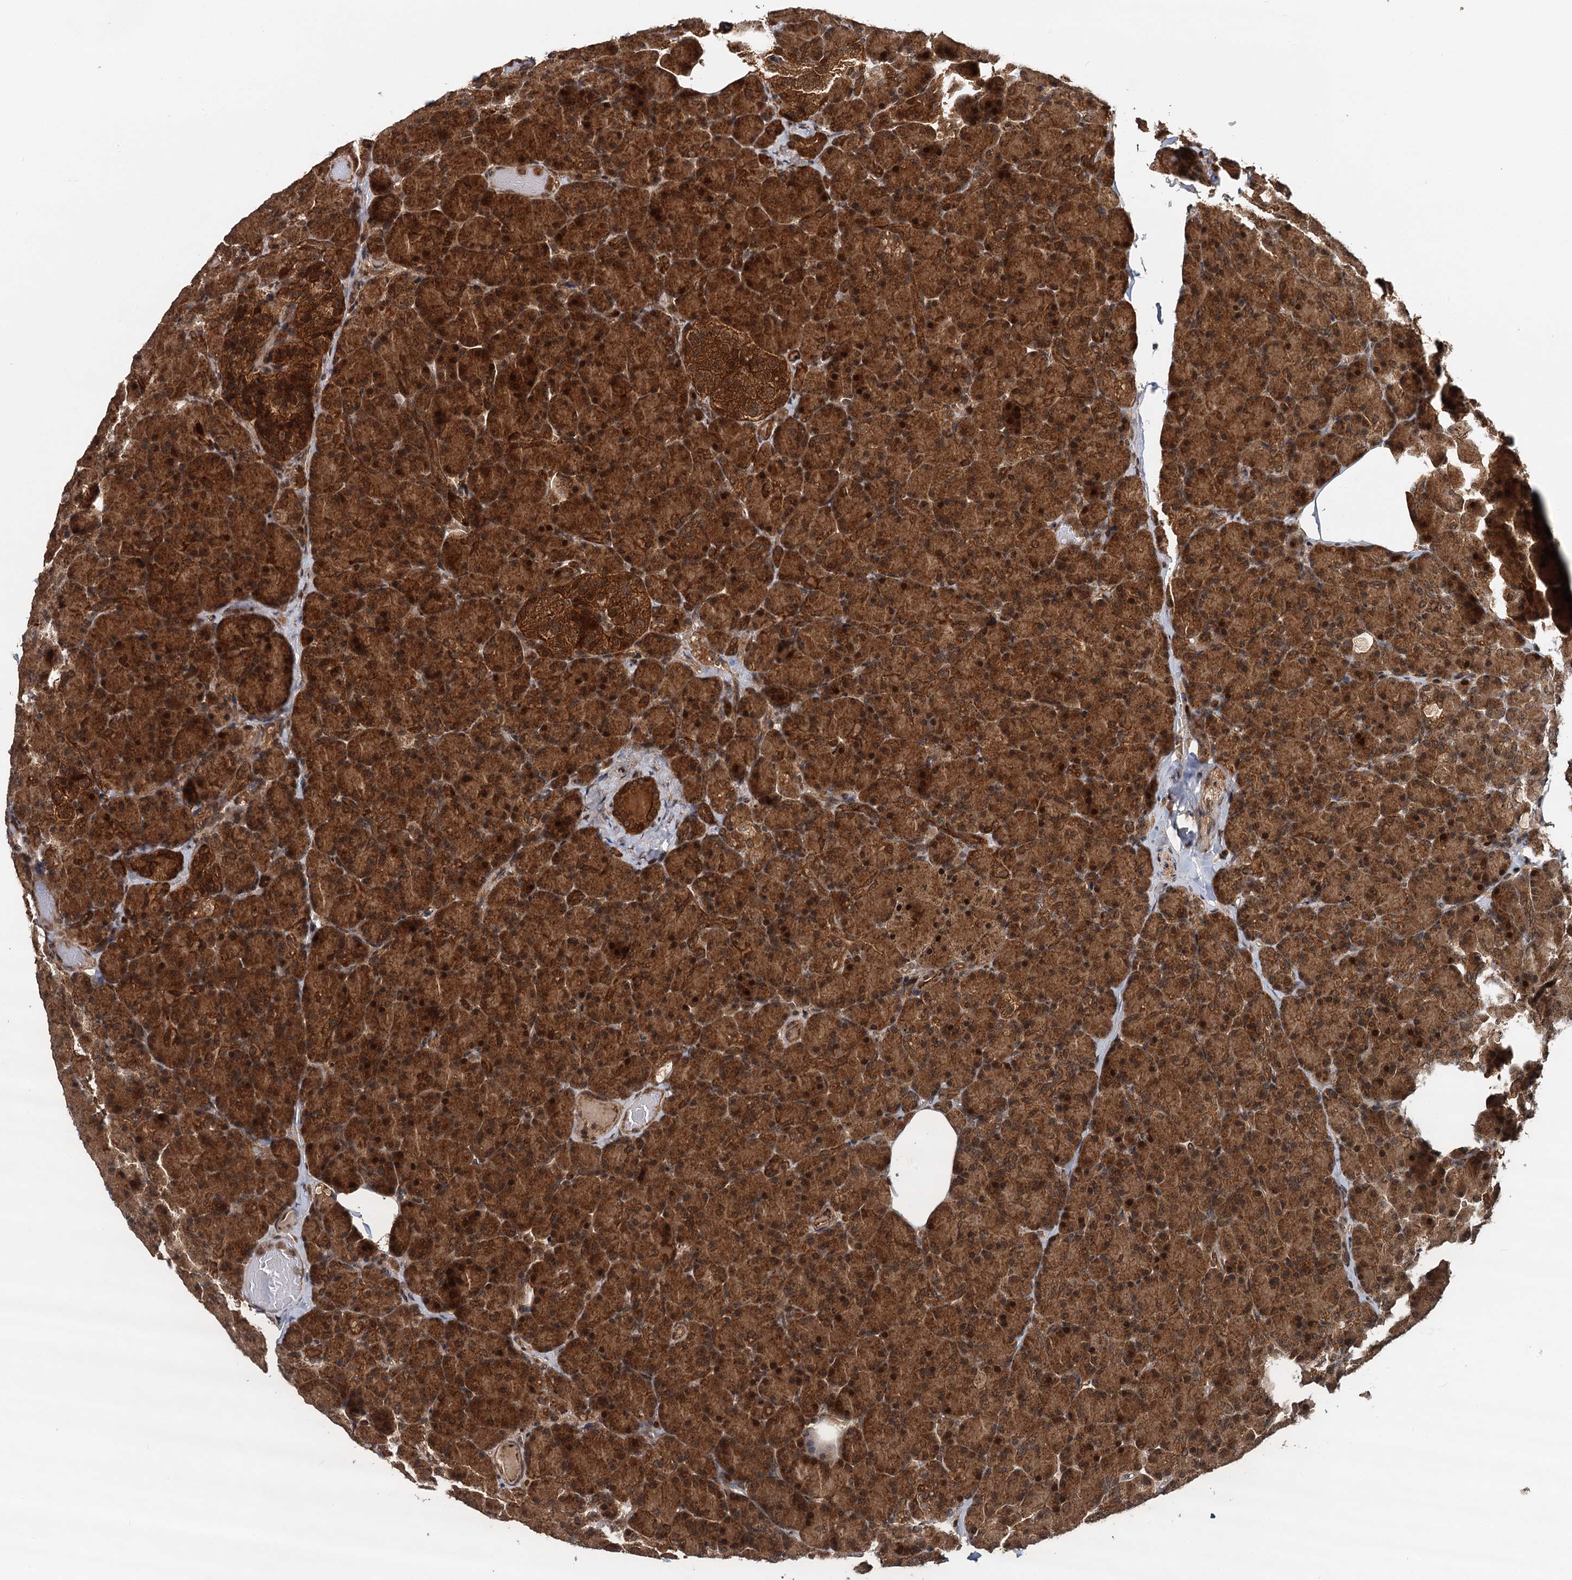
{"staining": {"intensity": "strong", "quantity": ">75%", "location": "cytoplasmic/membranous,nuclear"}, "tissue": "pancreas", "cell_type": "Exocrine glandular cells", "image_type": "normal", "snomed": [{"axis": "morphology", "description": "Normal tissue, NOS"}, {"axis": "topography", "description": "Pancreas"}], "caption": "Immunohistochemistry (IHC) (DAB (3,3'-diaminobenzidine)) staining of unremarkable human pancreas reveals strong cytoplasmic/membranous,nuclear protein expression in approximately >75% of exocrine glandular cells.", "gene": "STUB1", "patient": {"sex": "female", "age": 43}}